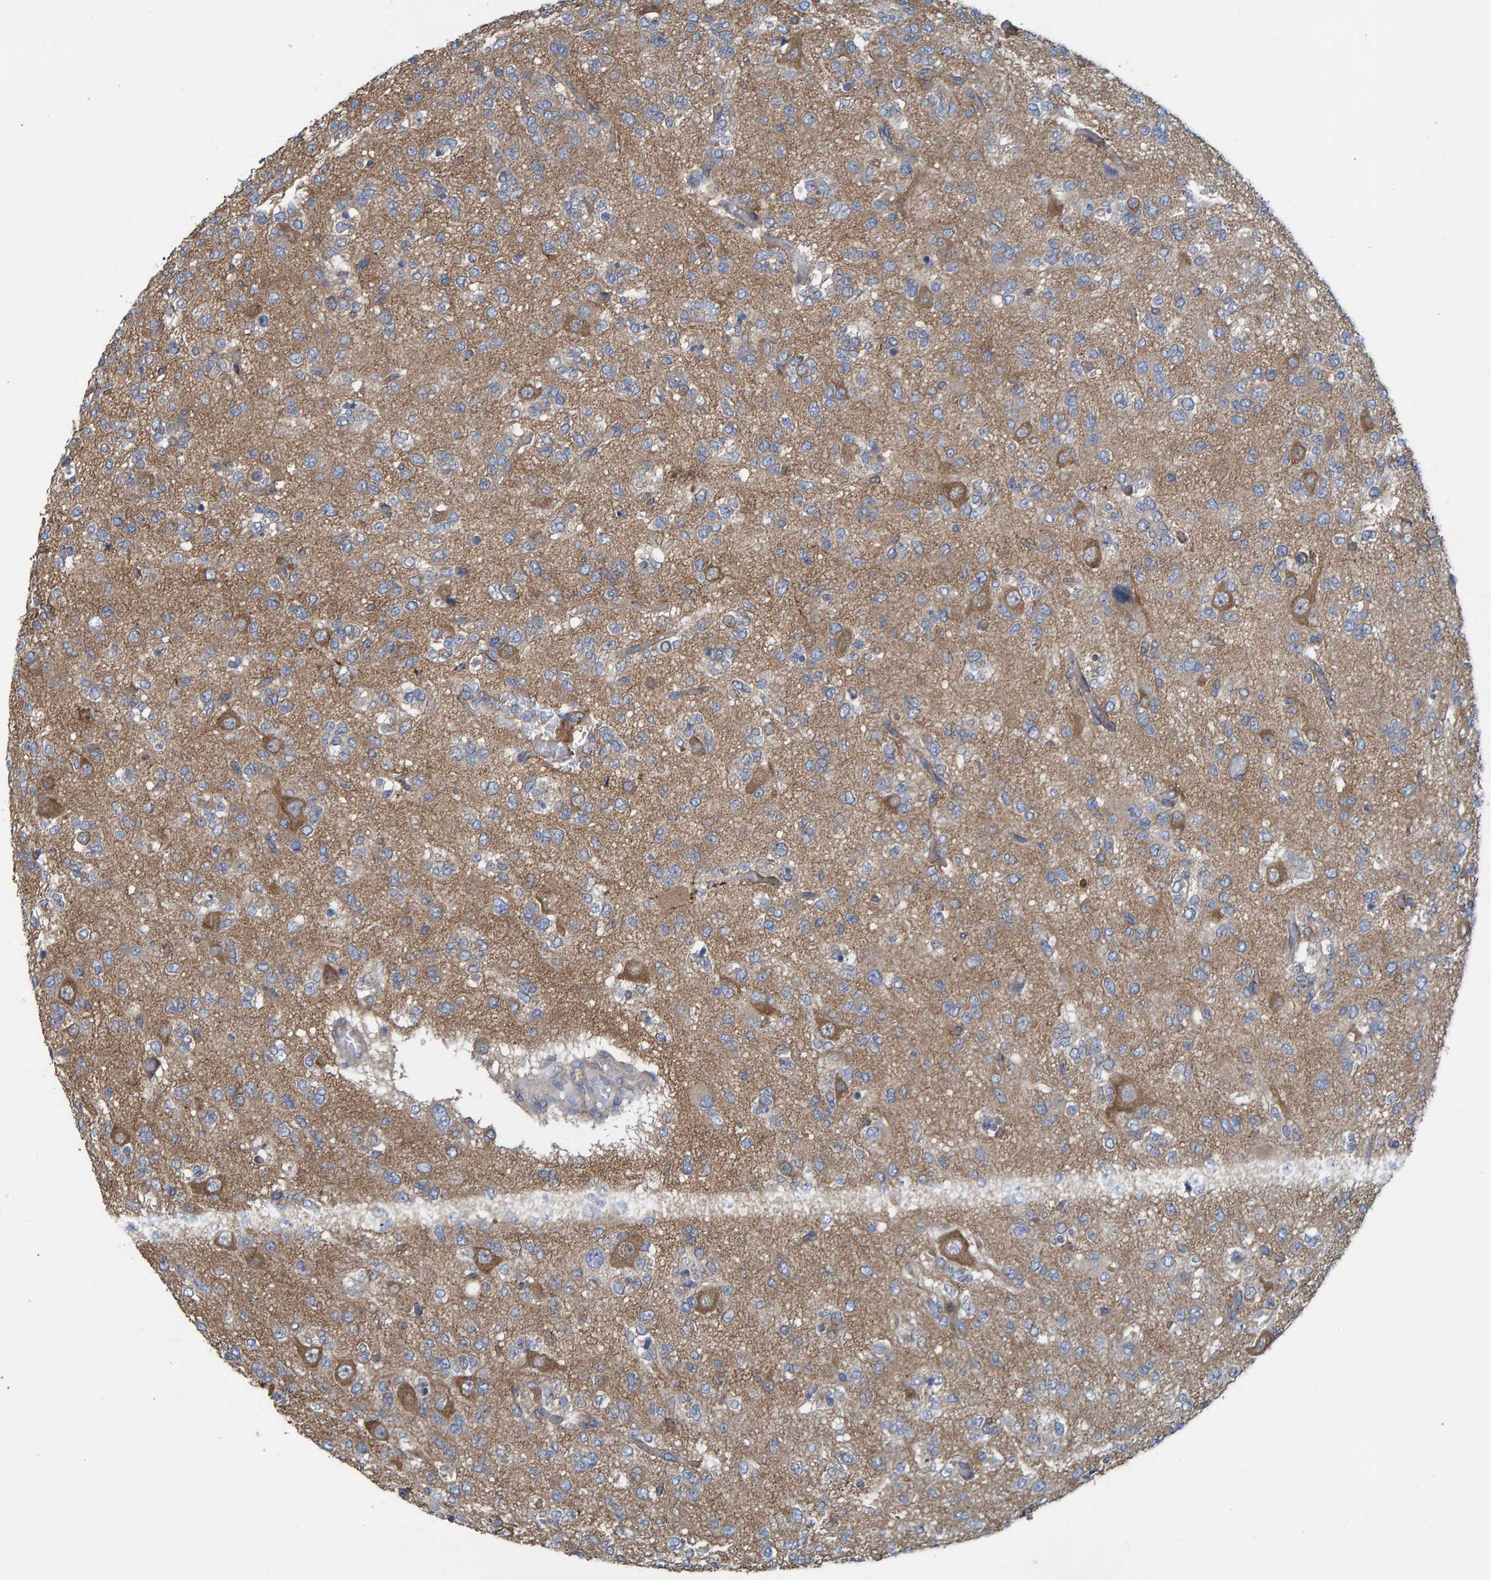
{"staining": {"intensity": "moderate", "quantity": "25%-75%", "location": "cytoplasmic/membranous"}, "tissue": "glioma", "cell_type": "Tumor cells", "image_type": "cancer", "snomed": [{"axis": "morphology", "description": "Glioma, malignant, Low grade"}, {"axis": "topography", "description": "Brain"}], "caption": "Glioma was stained to show a protein in brown. There is medium levels of moderate cytoplasmic/membranous expression in approximately 25%-75% of tumor cells. The protein of interest is stained brown, and the nuclei are stained in blue (DAB (3,3'-diaminobenzidine) IHC with brightfield microscopy, high magnification).", "gene": "LRSAM1", "patient": {"sex": "male", "age": 38}}